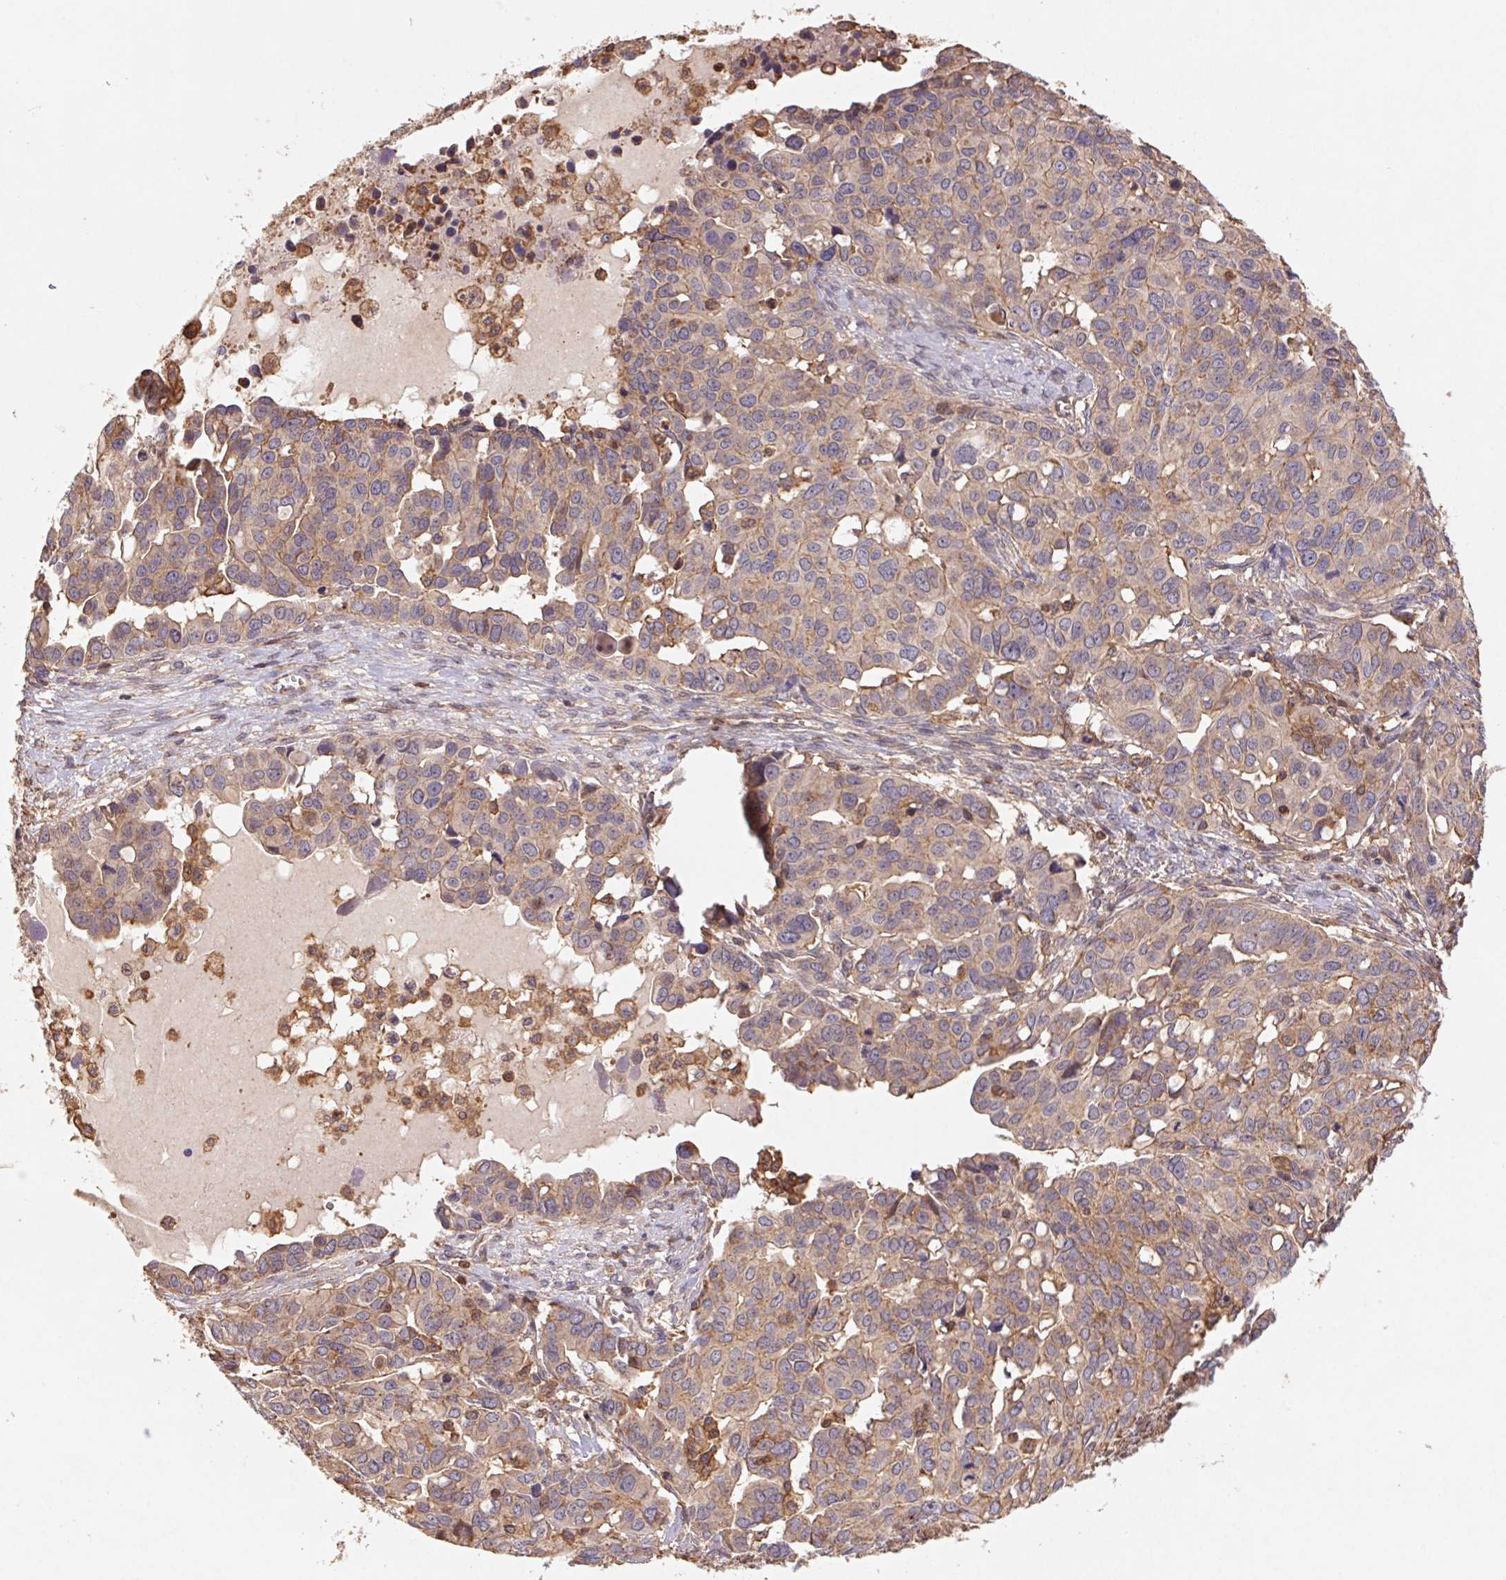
{"staining": {"intensity": "weak", "quantity": ">75%", "location": "cytoplasmic/membranous"}, "tissue": "ovarian cancer", "cell_type": "Tumor cells", "image_type": "cancer", "snomed": [{"axis": "morphology", "description": "Carcinoma, endometroid"}, {"axis": "topography", "description": "Ovary"}], "caption": "This photomicrograph displays ovarian cancer stained with immunohistochemistry to label a protein in brown. The cytoplasmic/membranous of tumor cells show weak positivity for the protein. Nuclei are counter-stained blue.", "gene": "ATG10", "patient": {"sex": "female", "age": 78}}